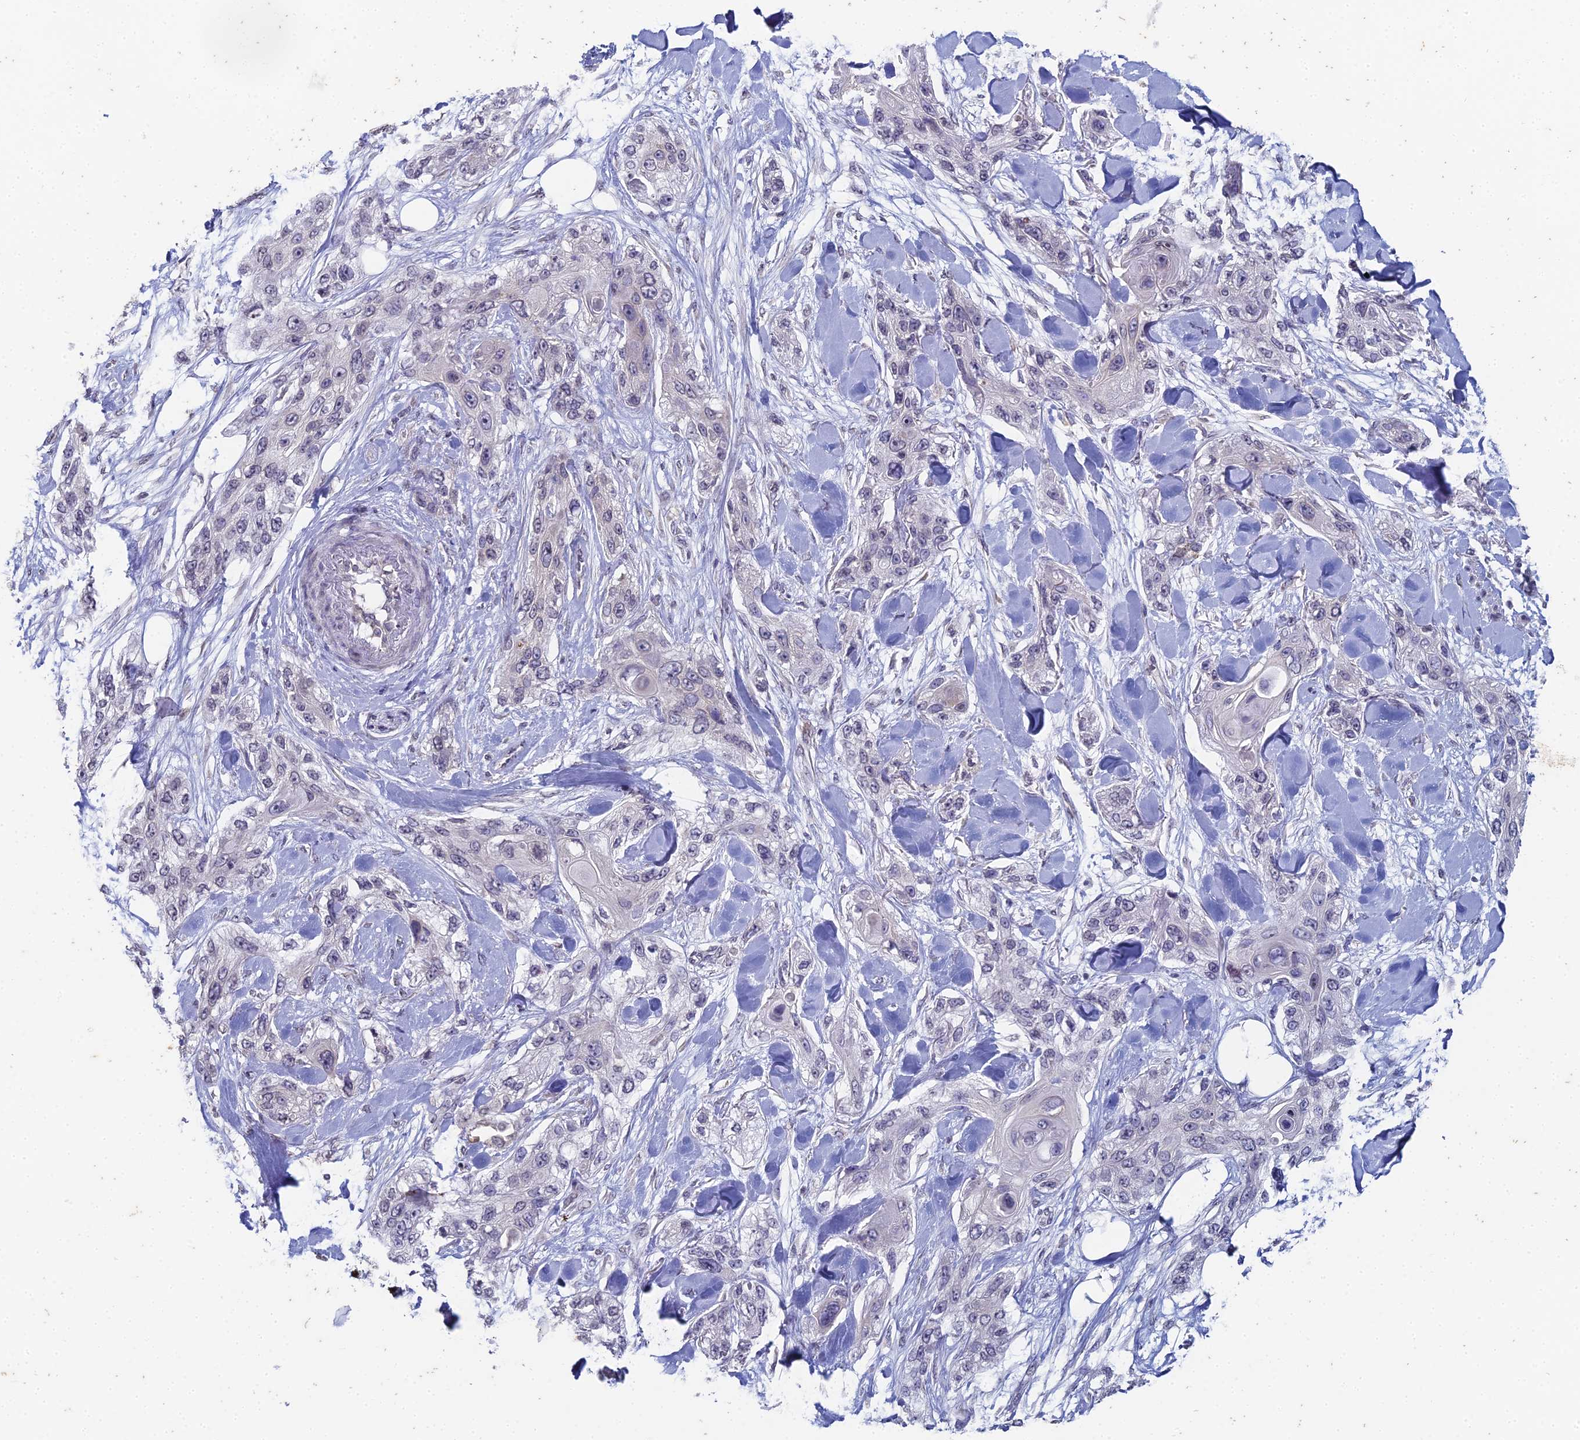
{"staining": {"intensity": "negative", "quantity": "none", "location": "none"}, "tissue": "skin cancer", "cell_type": "Tumor cells", "image_type": "cancer", "snomed": [{"axis": "morphology", "description": "Normal tissue, NOS"}, {"axis": "morphology", "description": "Squamous cell carcinoma, NOS"}, {"axis": "topography", "description": "Skin"}], "caption": "A high-resolution image shows immunohistochemistry (IHC) staining of skin cancer (squamous cell carcinoma), which exhibits no significant staining in tumor cells.", "gene": "PRR22", "patient": {"sex": "male", "age": 72}}